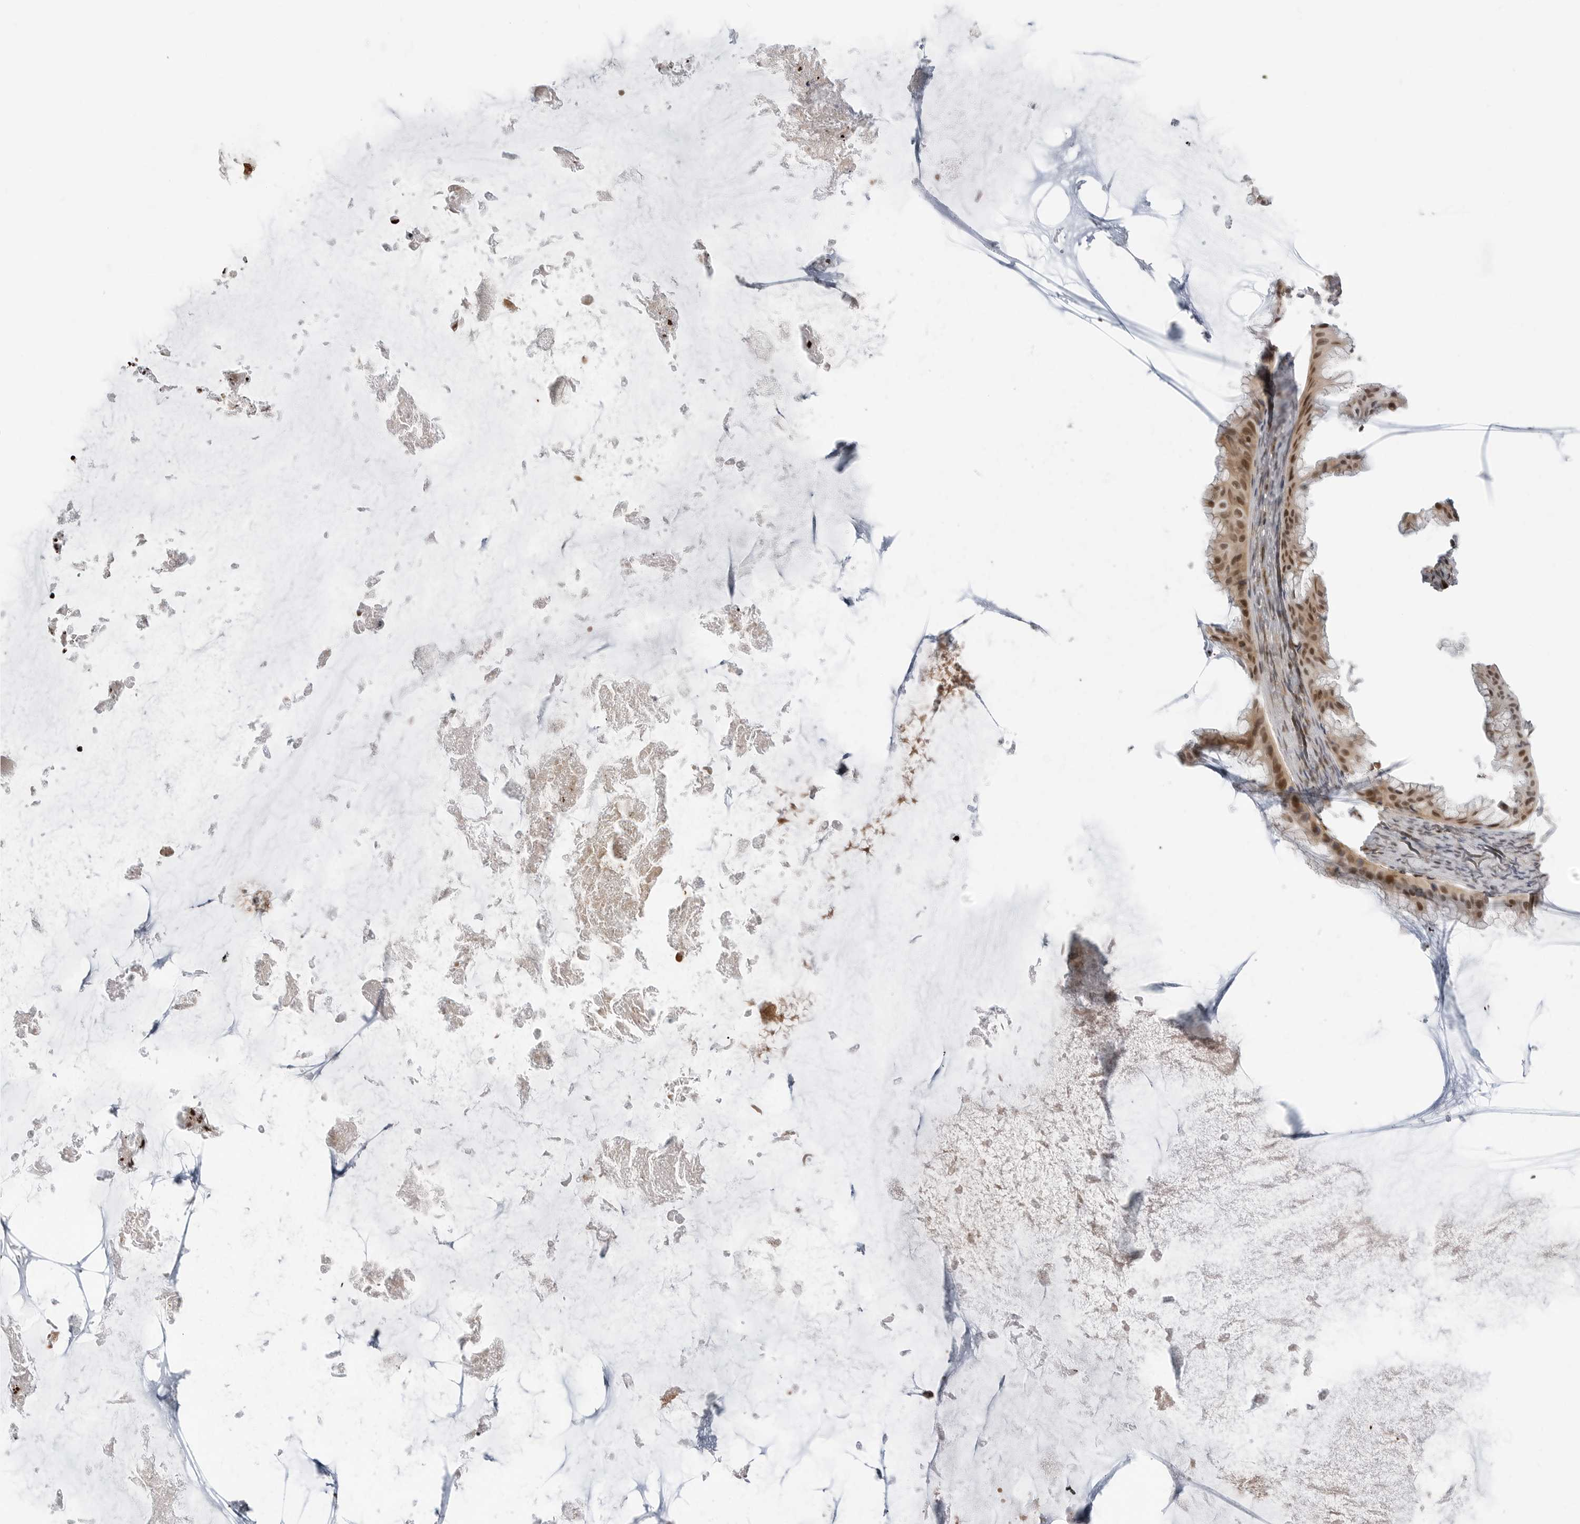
{"staining": {"intensity": "moderate", "quantity": ">75%", "location": "cytoplasmic/membranous,nuclear"}, "tissue": "ovarian cancer", "cell_type": "Tumor cells", "image_type": "cancer", "snomed": [{"axis": "morphology", "description": "Cystadenocarcinoma, mucinous, NOS"}, {"axis": "topography", "description": "Ovary"}], "caption": "Ovarian cancer stained with a brown dye exhibits moderate cytoplasmic/membranous and nuclear positive staining in about >75% of tumor cells.", "gene": "C8orf33", "patient": {"sex": "female", "age": 61}}